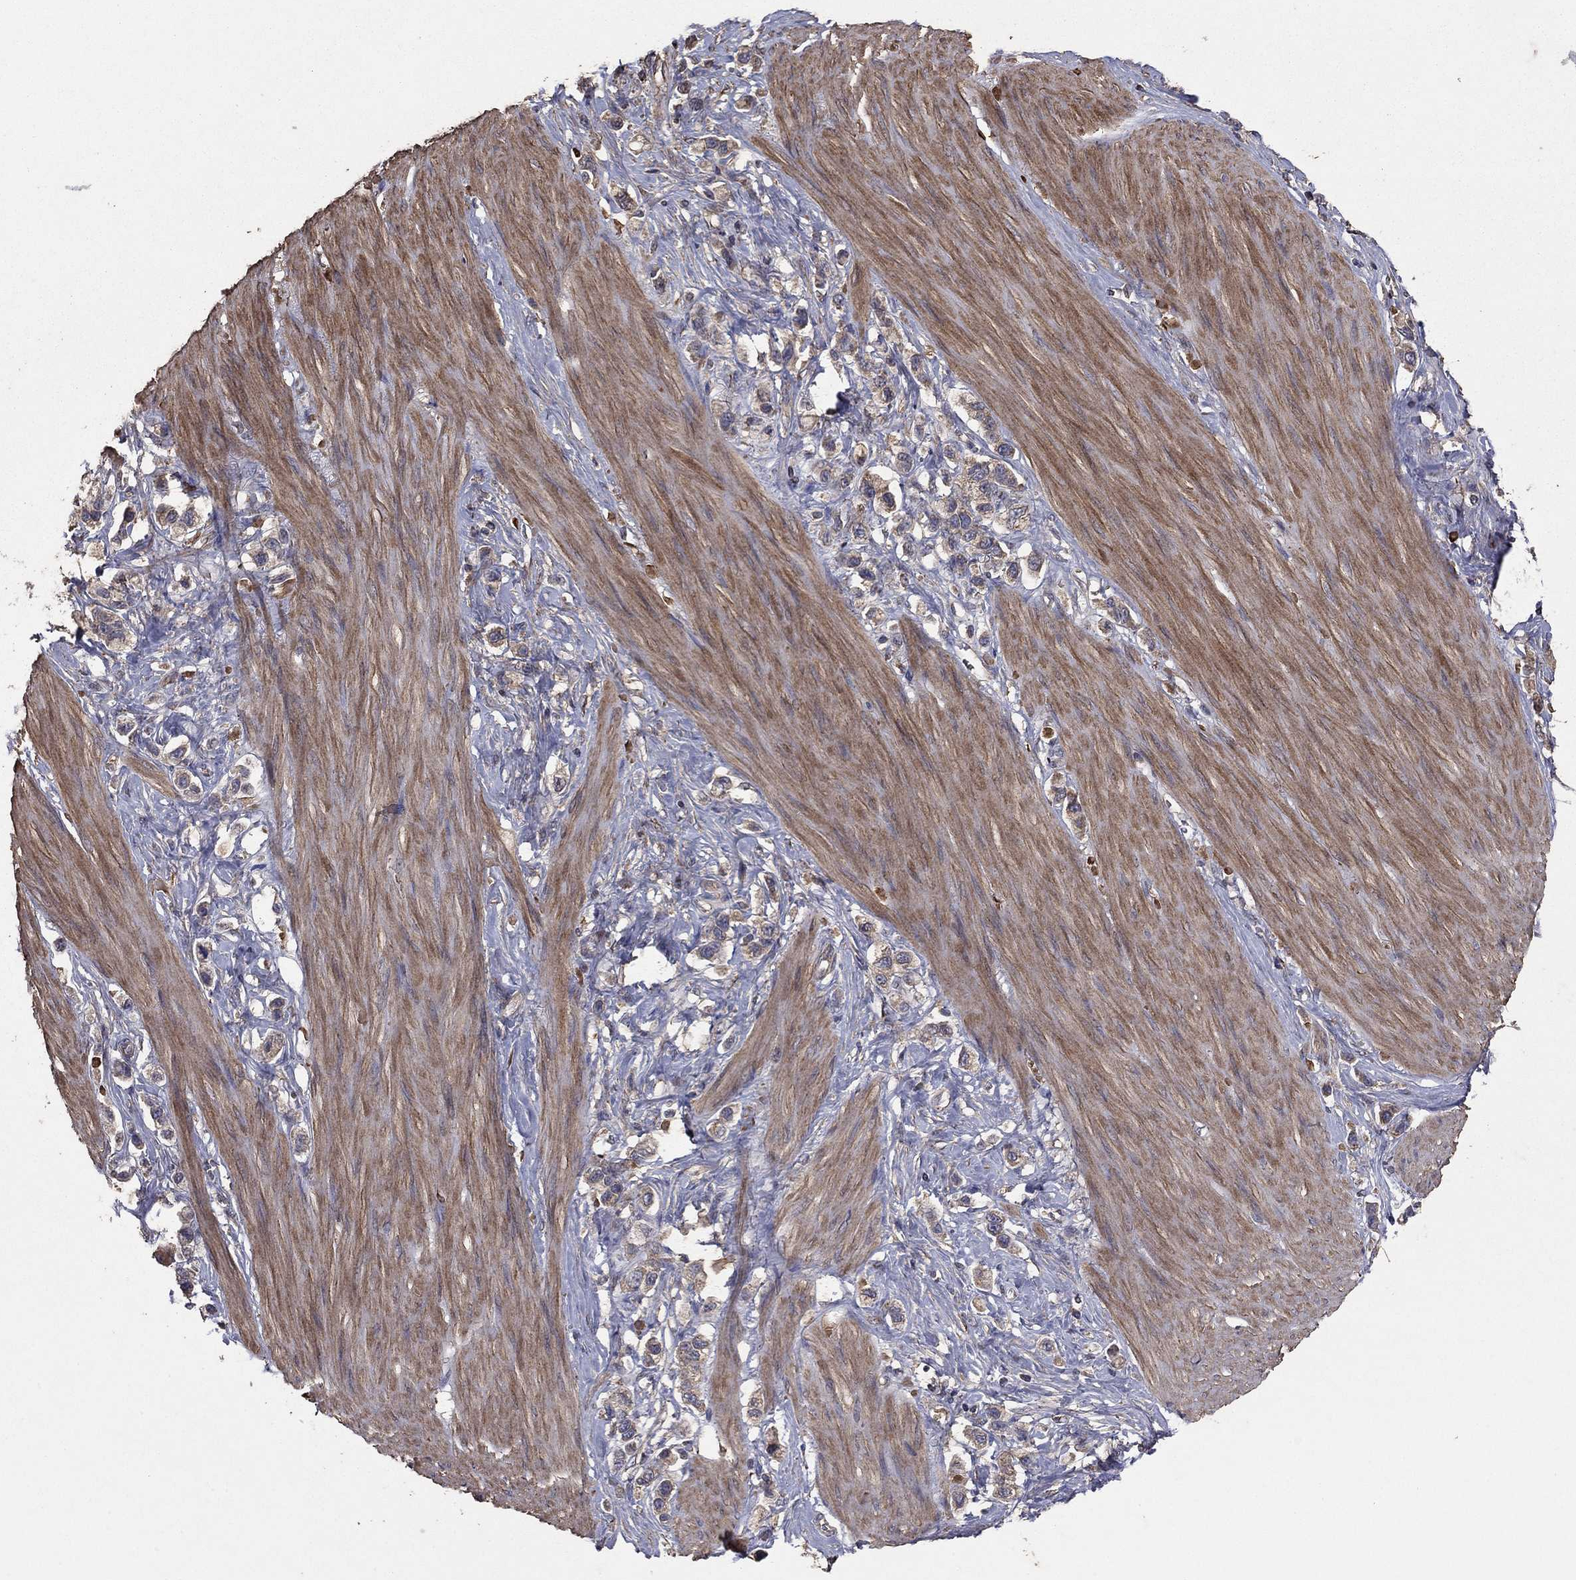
{"staining": {"intensity": "weak", "quantity": "25%-75%", "location": "cytoplasmic/membranous"}, "tissue": "stomach cancer", "cell_type": "Tumor cells", "image_type": "cancer", "snomed": [{"axis": "morphology", "description": "Normal tissue, NOS"}, {"axis": "morphology", "description": "Adenocarcinoma, NOS"}, {"axis": "morphology", "description": "Adenocarcinoma, High grade"}, {"axis": "topography", "description": "Stomach, upper"}, {"axis": "topography", "description": "Stomach"}], "caption": "There is low levels of weak cytoplasmic/membranous positivity in tumor cells of stomach cancer, as demonstrated by immunohistochemical staining (brown color).", "gene": "FLT4", "patient": {"sex": "female", "age": 65}}